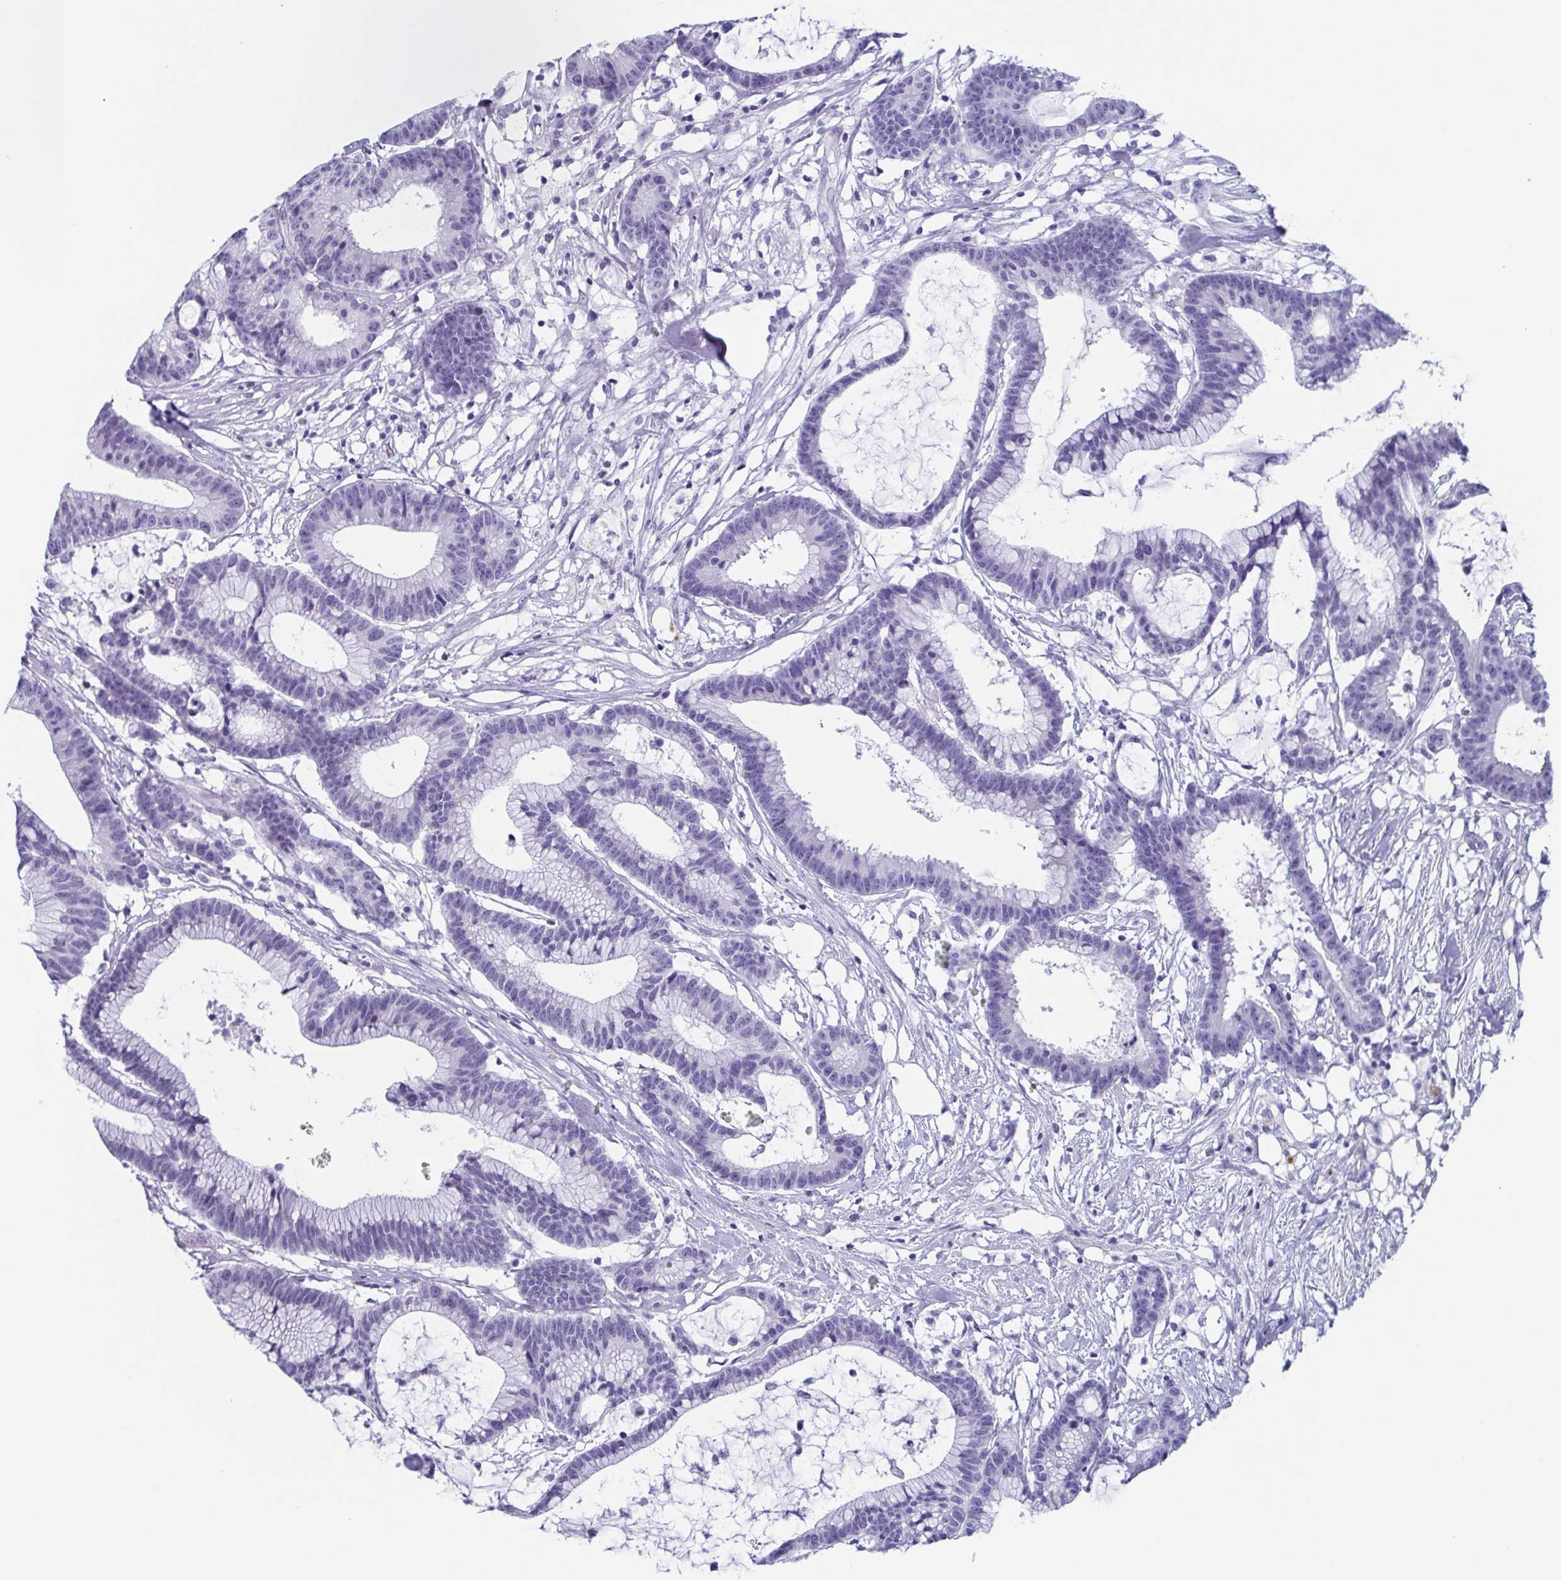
{"staining": {"intensity": "negative", "quantity": "none", "location": "none"}, "tissue": "colorectal cancer", "cell_type": "Tumor cells", "image_type": "cancer", "snomed": [{"axis": "morphology", "description": "Adenocarcinoma, NOS"}, {"axis": "topography", "description": "Colon"}], "caption": "Colorectal cancer was stained to show a protein in brown. There is no significant positivity in tumor cells. Nuclei are stained in blue.", "gene": "LYRM2", "patient": {"sex": "female", "age": 78}}